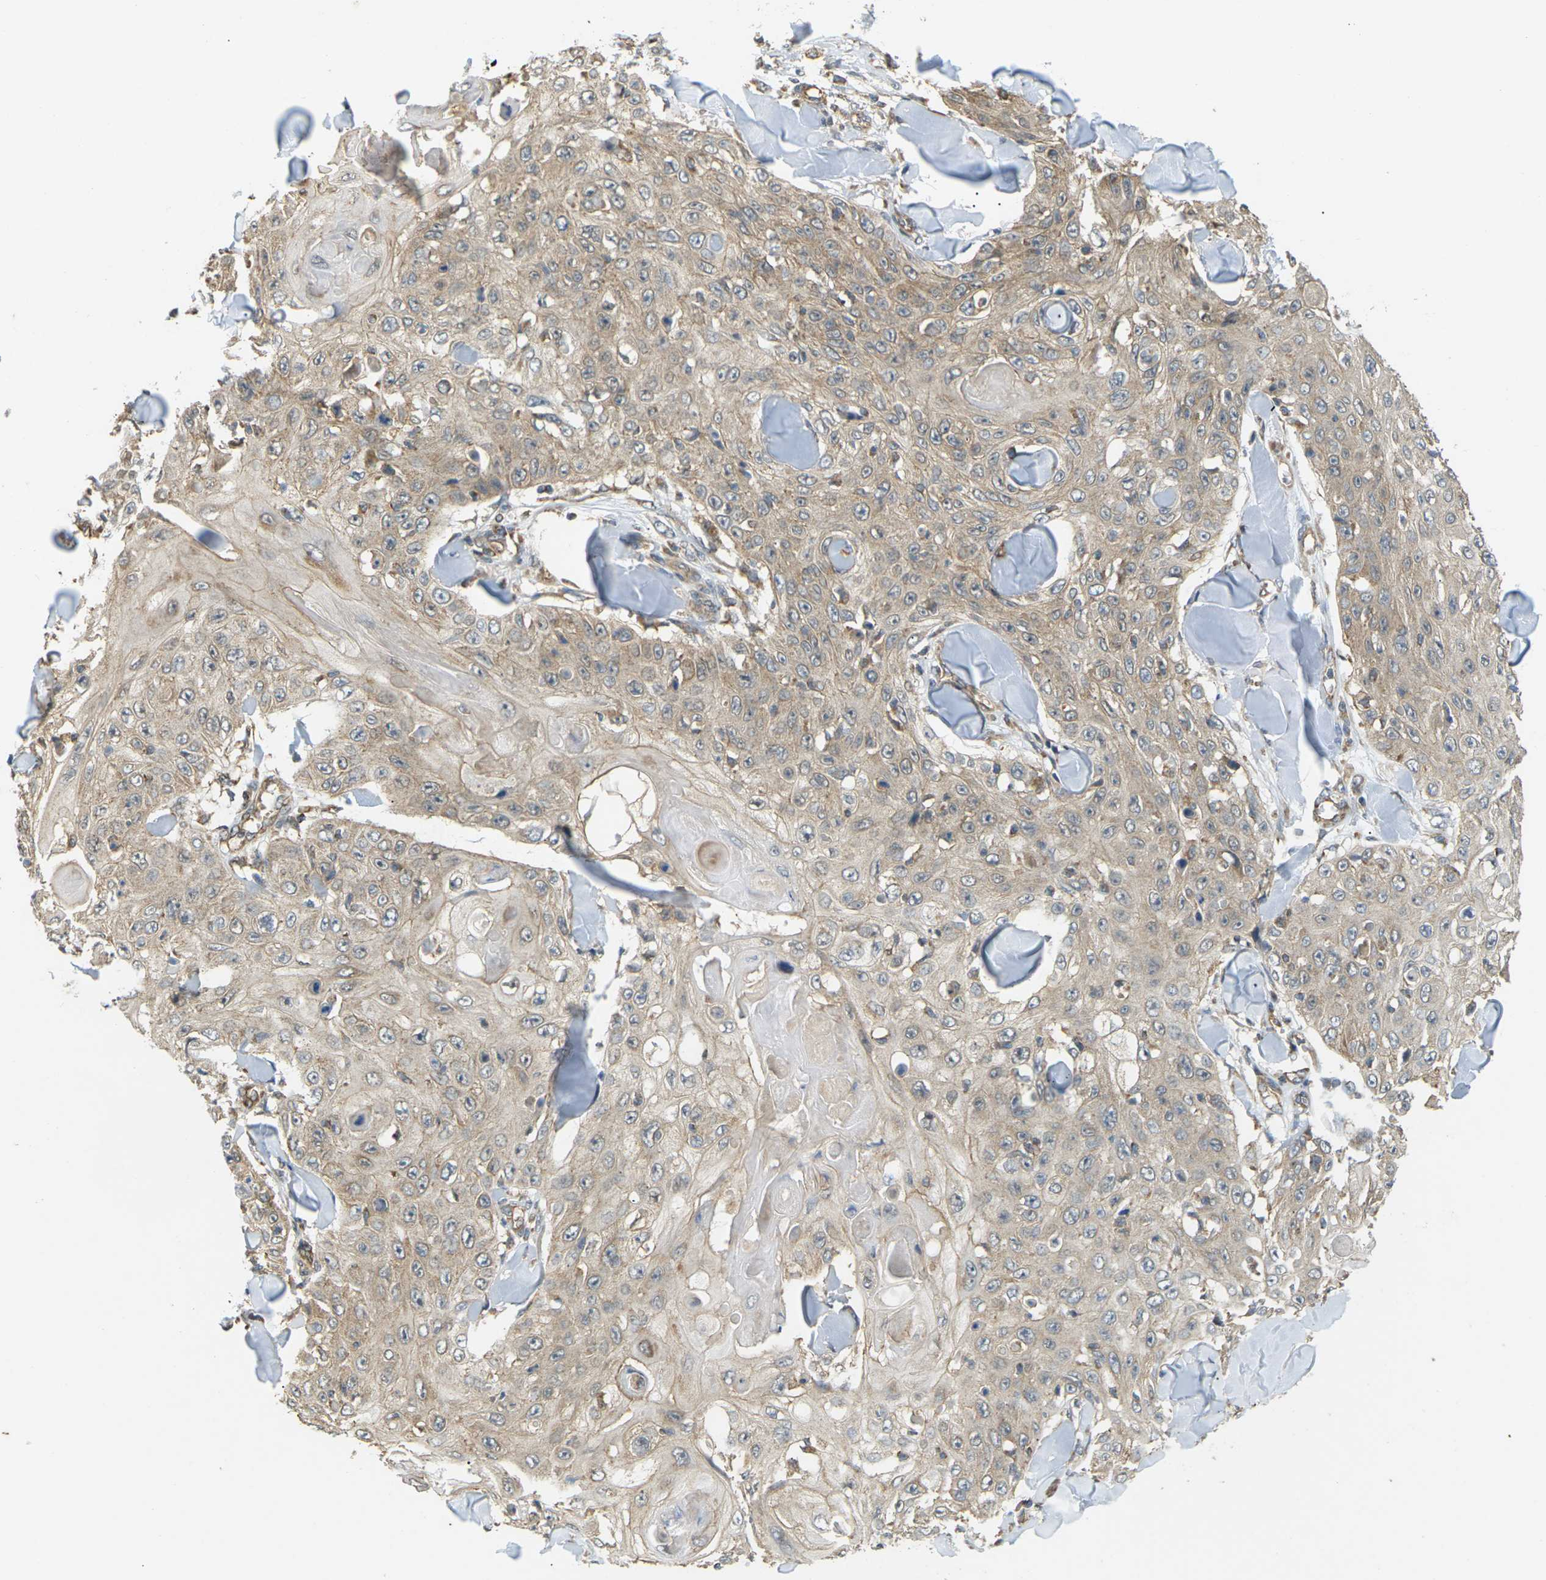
{"staining": {"intensity": "weak", "quantity": ">75%", "location": "cytoplasmic/membranous"}, "tissue": "skin cancer", "cell_type": "Tumor cells", "image_type": "cancer", "snomed": [{"axis": "morphology", "description": "Squamous cell carcinoma, NOS"}, {"axis": "topography", "description": "Skin"}], "caption": "Skin cancer stained for a protein (brown) exhibits weak cytoplasmic/membranous positive positivity in about >75% of tumor cells.", "gene": "KSR1", "patient": {"sex": "male", "age": 86}}